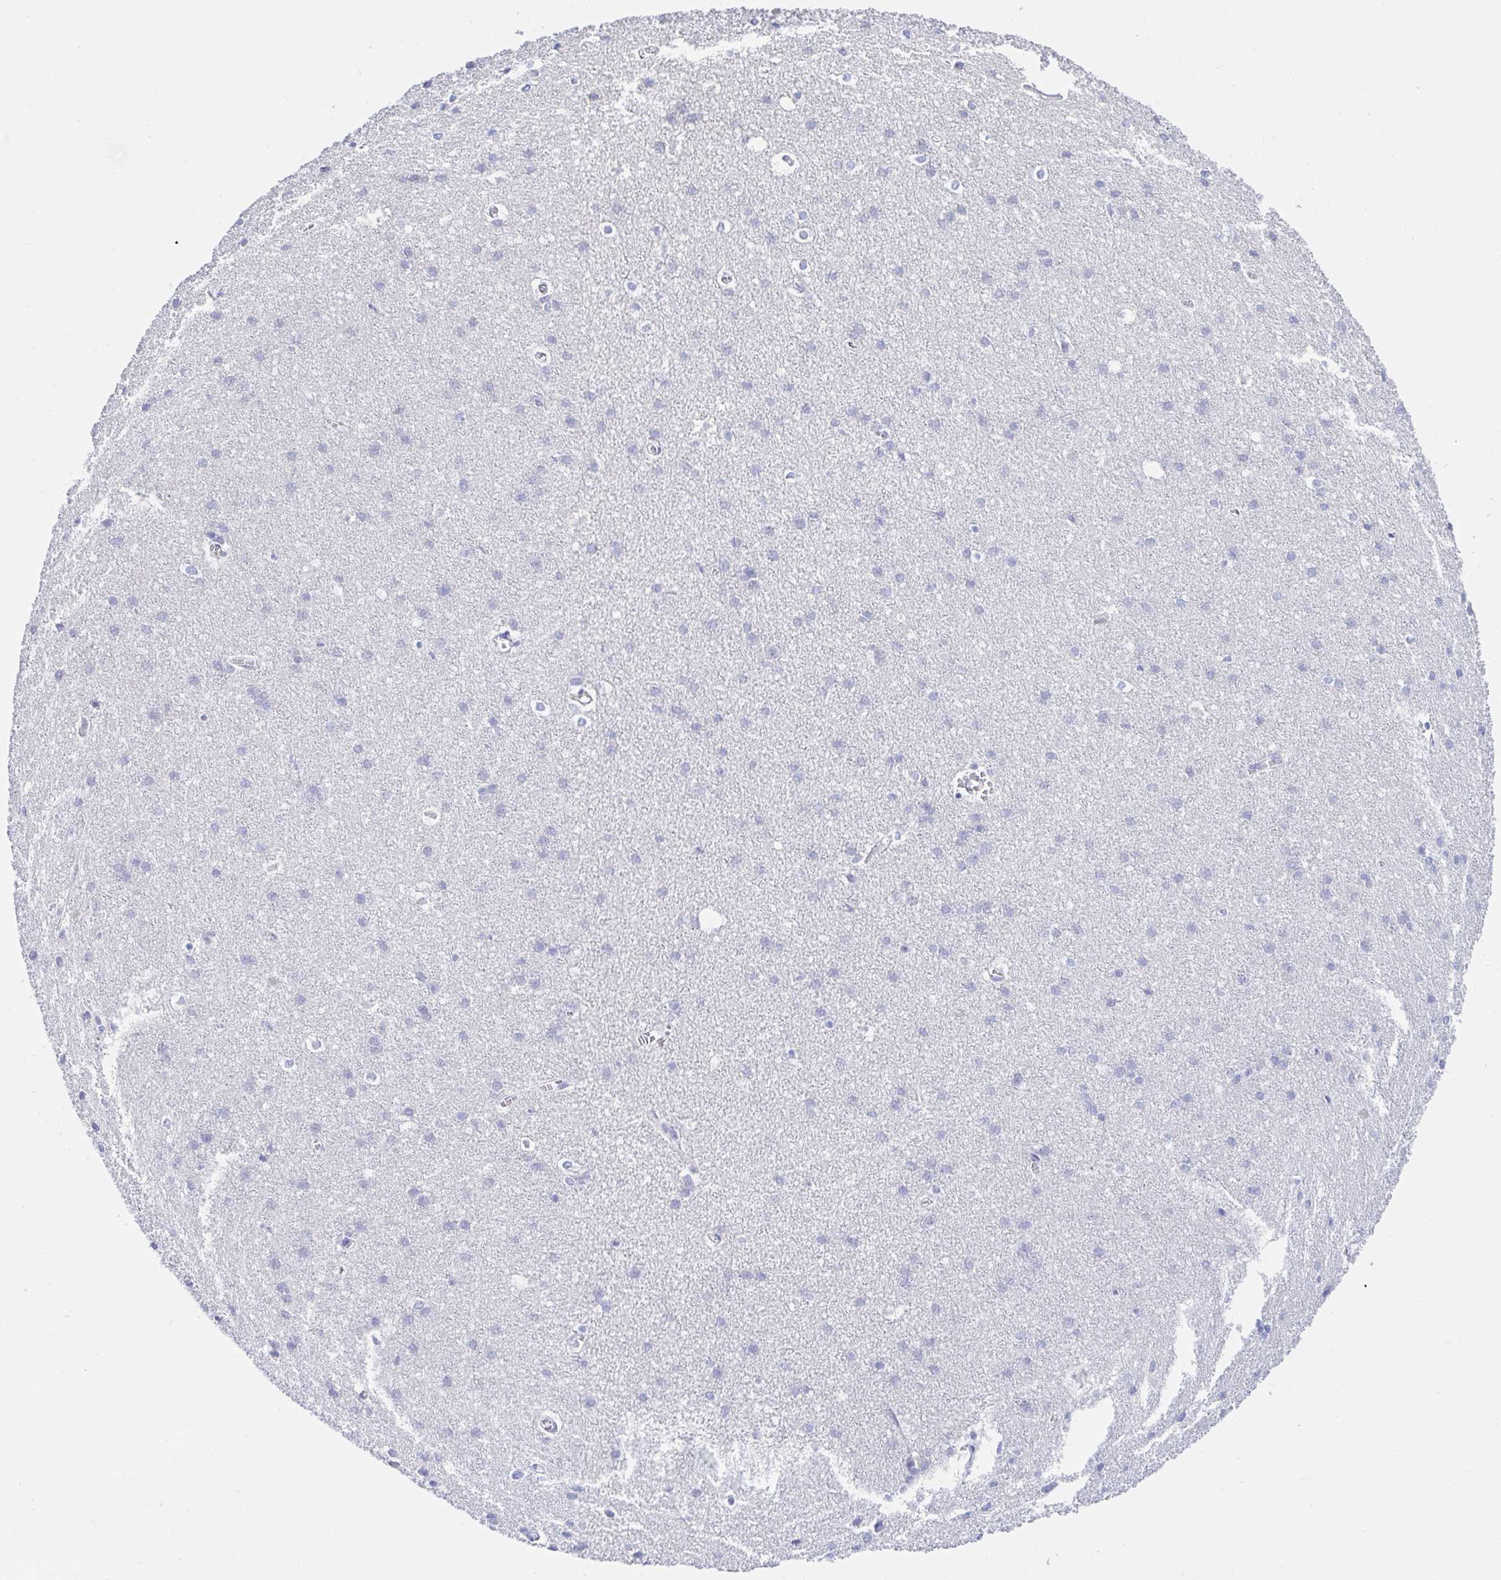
{"staining": {"intensity": "negative", "quantity": "none", "location": "none"}, "tissue": "cerebral cortex", "cell_type": "Endothelial cells", "image_type": "normal", "snomed": [{"axis": "morphology", "description": "Normal tissue, NOS"}, {"axis": "topography", "description": "Cerebral cortex"}], "caption": "A high-resolution photomicrograph shows immunohistochemistry staining of normal cerebral cortex, which shows no significant positivity in endothelial cells.", "gene": "C4orf17", "patient": {"sex": "male", "age": 37}}